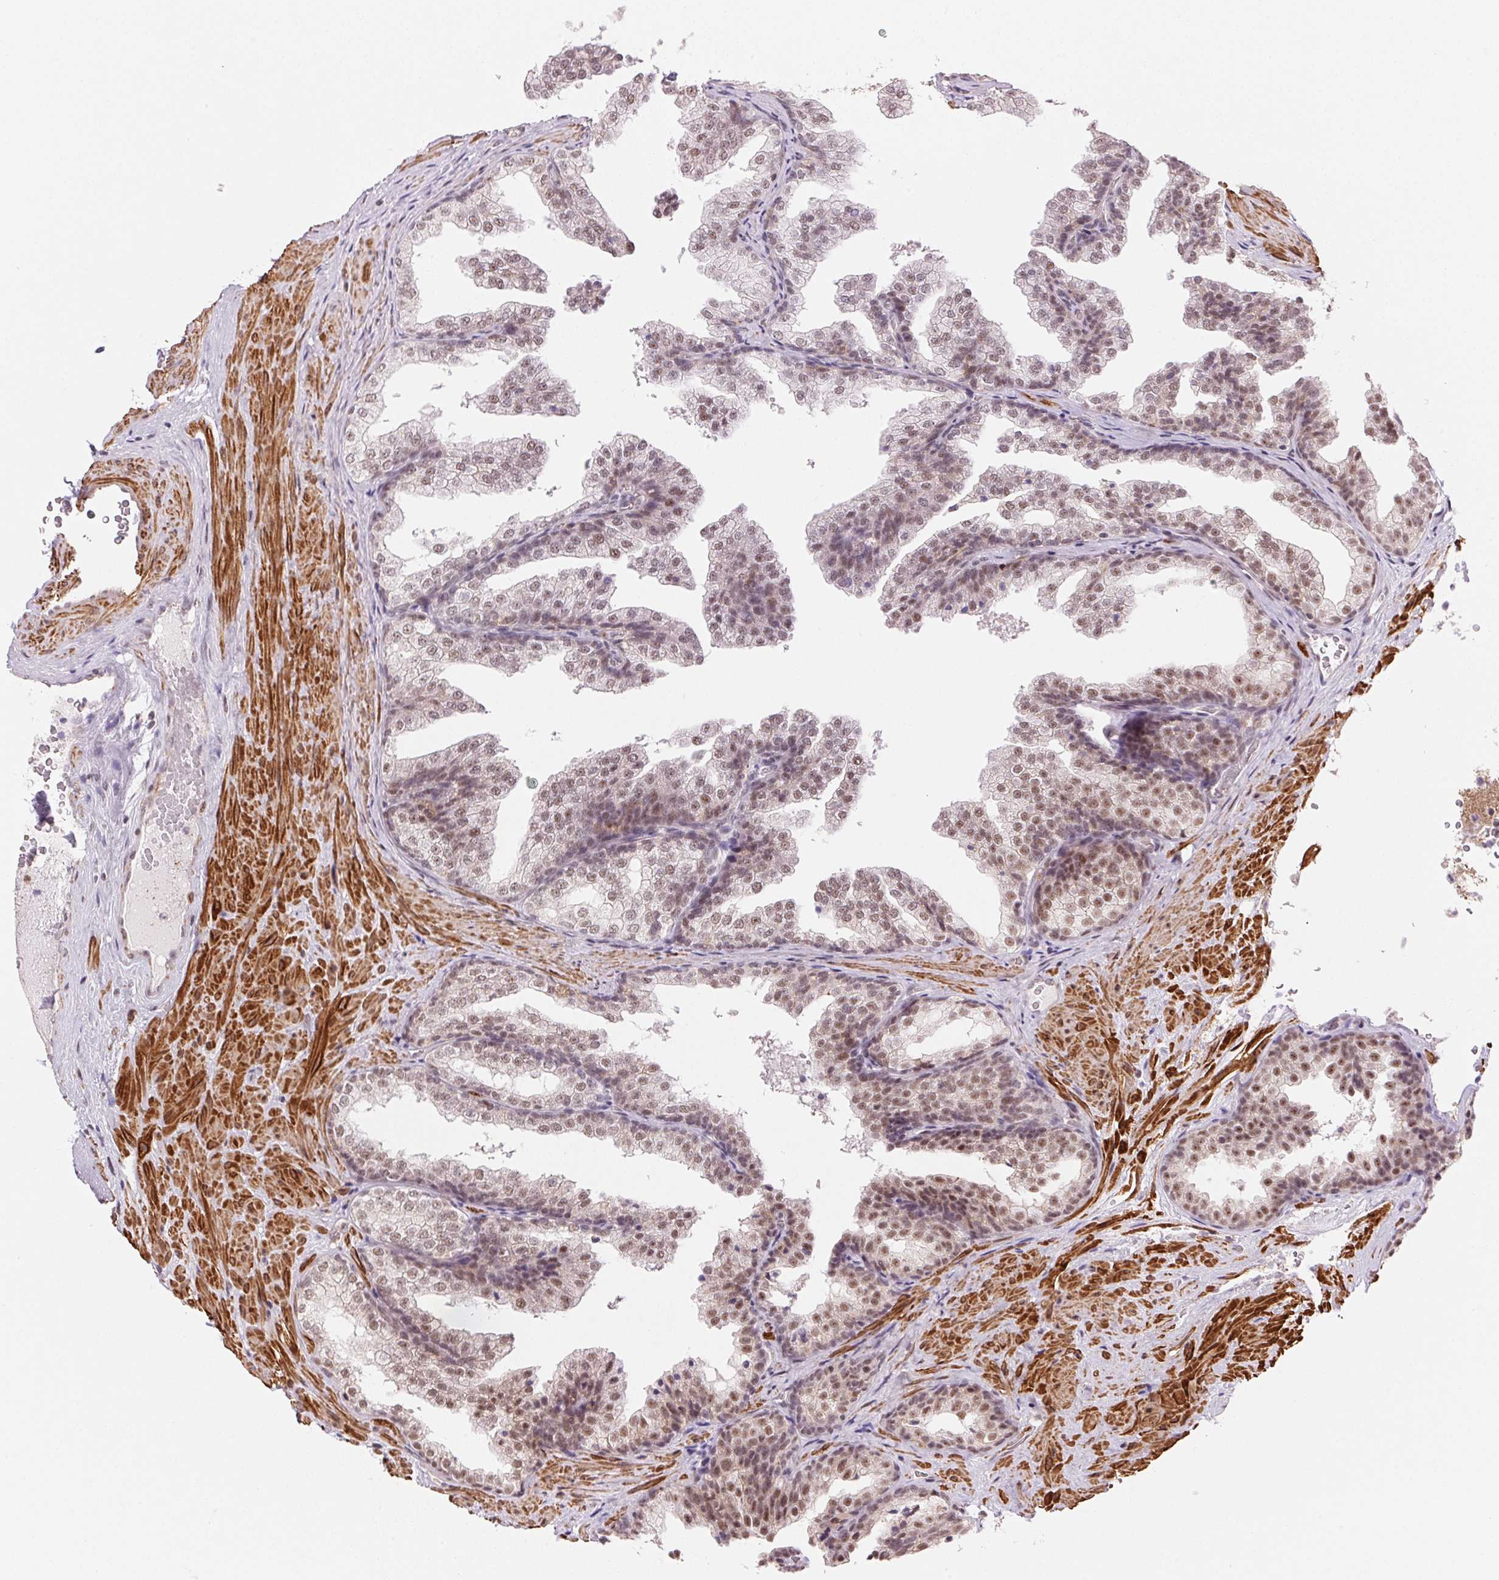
{"staining": {"intensity": "weak", "quantity": "25%-75%", "location": "nuclear"}, "tissue": "prostate", "cell_type": "Glandular cells", "image_type": "normal", "snomed": [{"axis": "morphology", "description": "Normal tissue, NOS"}, {"axis": "topography", "description": "Prostate"}], "caption": "Benign prostate demonstrates weak nuclear expression in about 25%-75% of glandular cells (DAB (3,3'-diaminobenzidine) IHC, brown staining for protein, blue staining for nuclei)..", "gene": "HNRNPDL", "patient": {"sex": "male", "age": 37}}